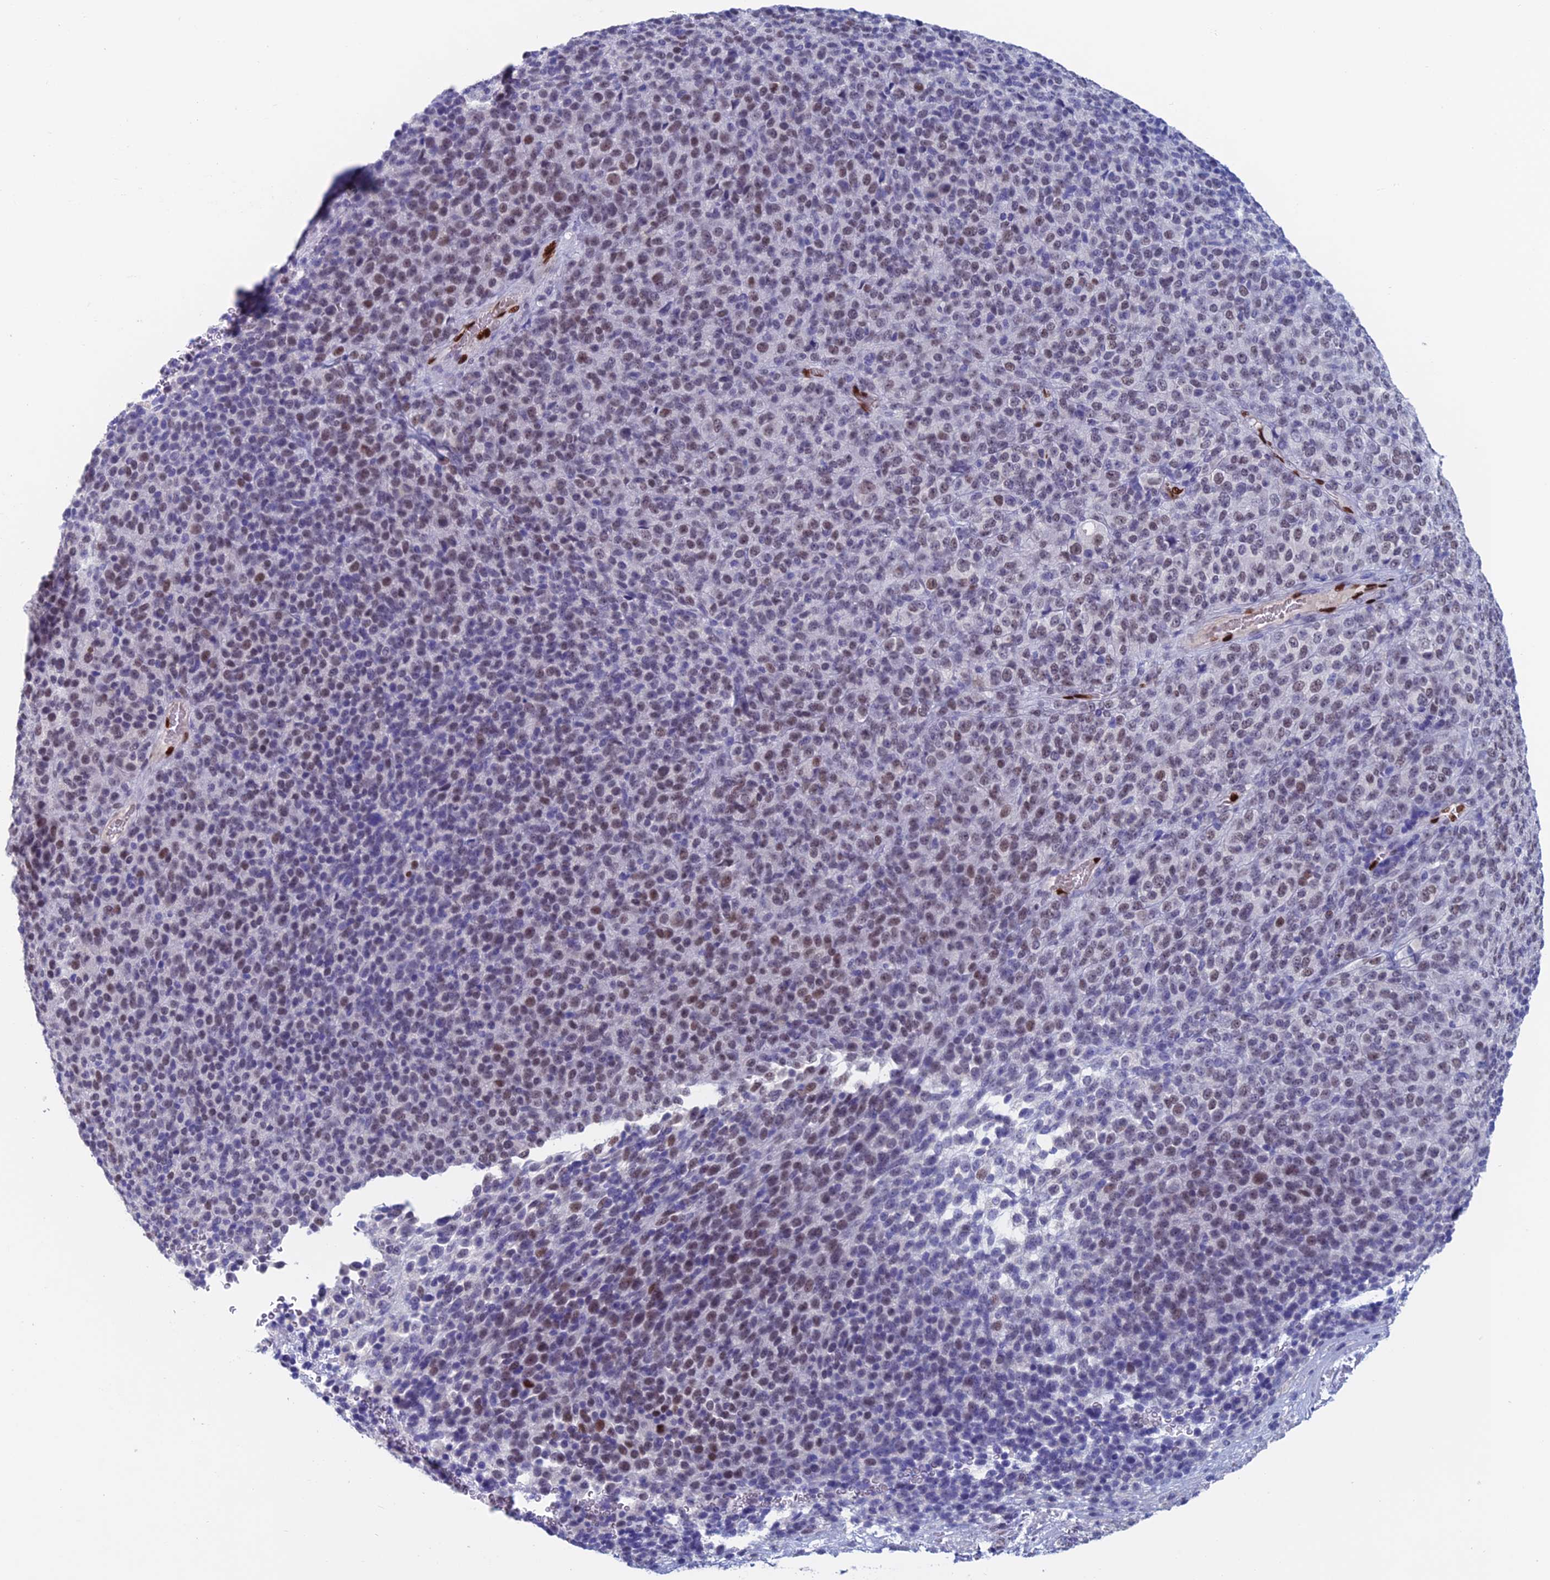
{"staining": {"intensity": "moderate", "quantity": "25%-75%", "location": "nuclear"}, "tissue": "melanoma", "cell_type": "Tumor cells", "image_type": "cancer", "snomed": [{"axis": "morphology", "description": "Malignant melanoma, Metastatic site"}, {"axis": "topography", "description": "Brain"}], "caption": "Melanoma stained with immunohistochemistry (IHC) reveals moderate nuclear expression in approximately 25%-75% of tumor cells.", "gene": "NOL4L", "patient": {"sex": "female", "age": 56}}